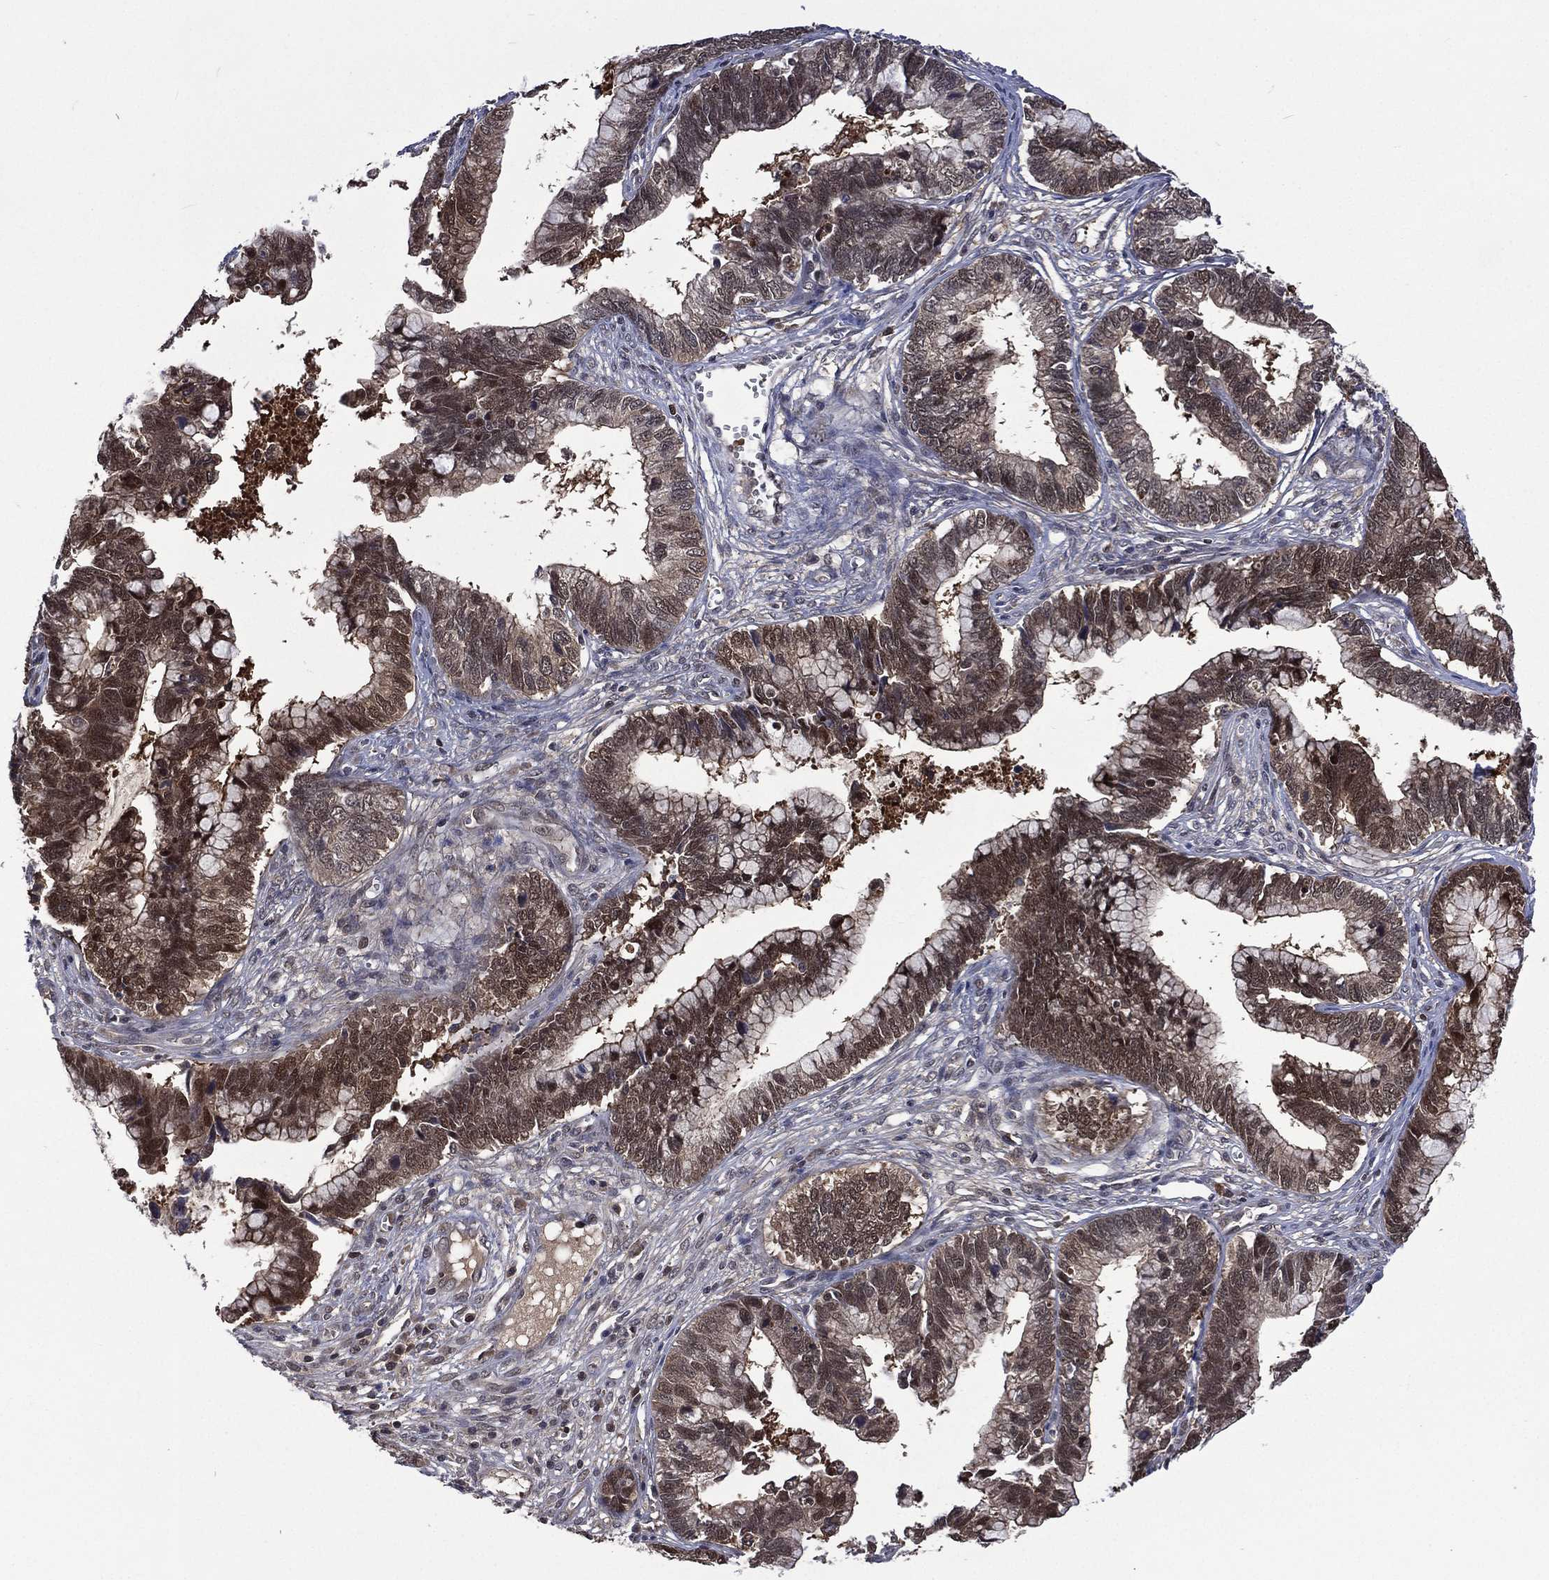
{"staining": {"intensity": "moderate", "quantity": "25%-75%", "location": "cytoplasmic/membranous,nuclear"}, "tissue": "cervical cancer", "cell_type": "Tumor cells", "image_type": "cancer", "snomed": [{"axis": "morphology", "description": "Adenocarcinoma, NOS"}, {"axis": "topography", "description": "Cervix"}], "caption": "Tumor cells exhibit moderate cytoplasmic/membranous and nuclear expression in approximately 25%-75% of cells in cervical adenocarcinoma.", "gene": "MTAP", "patient": {"sex": "female", "age": 44}}